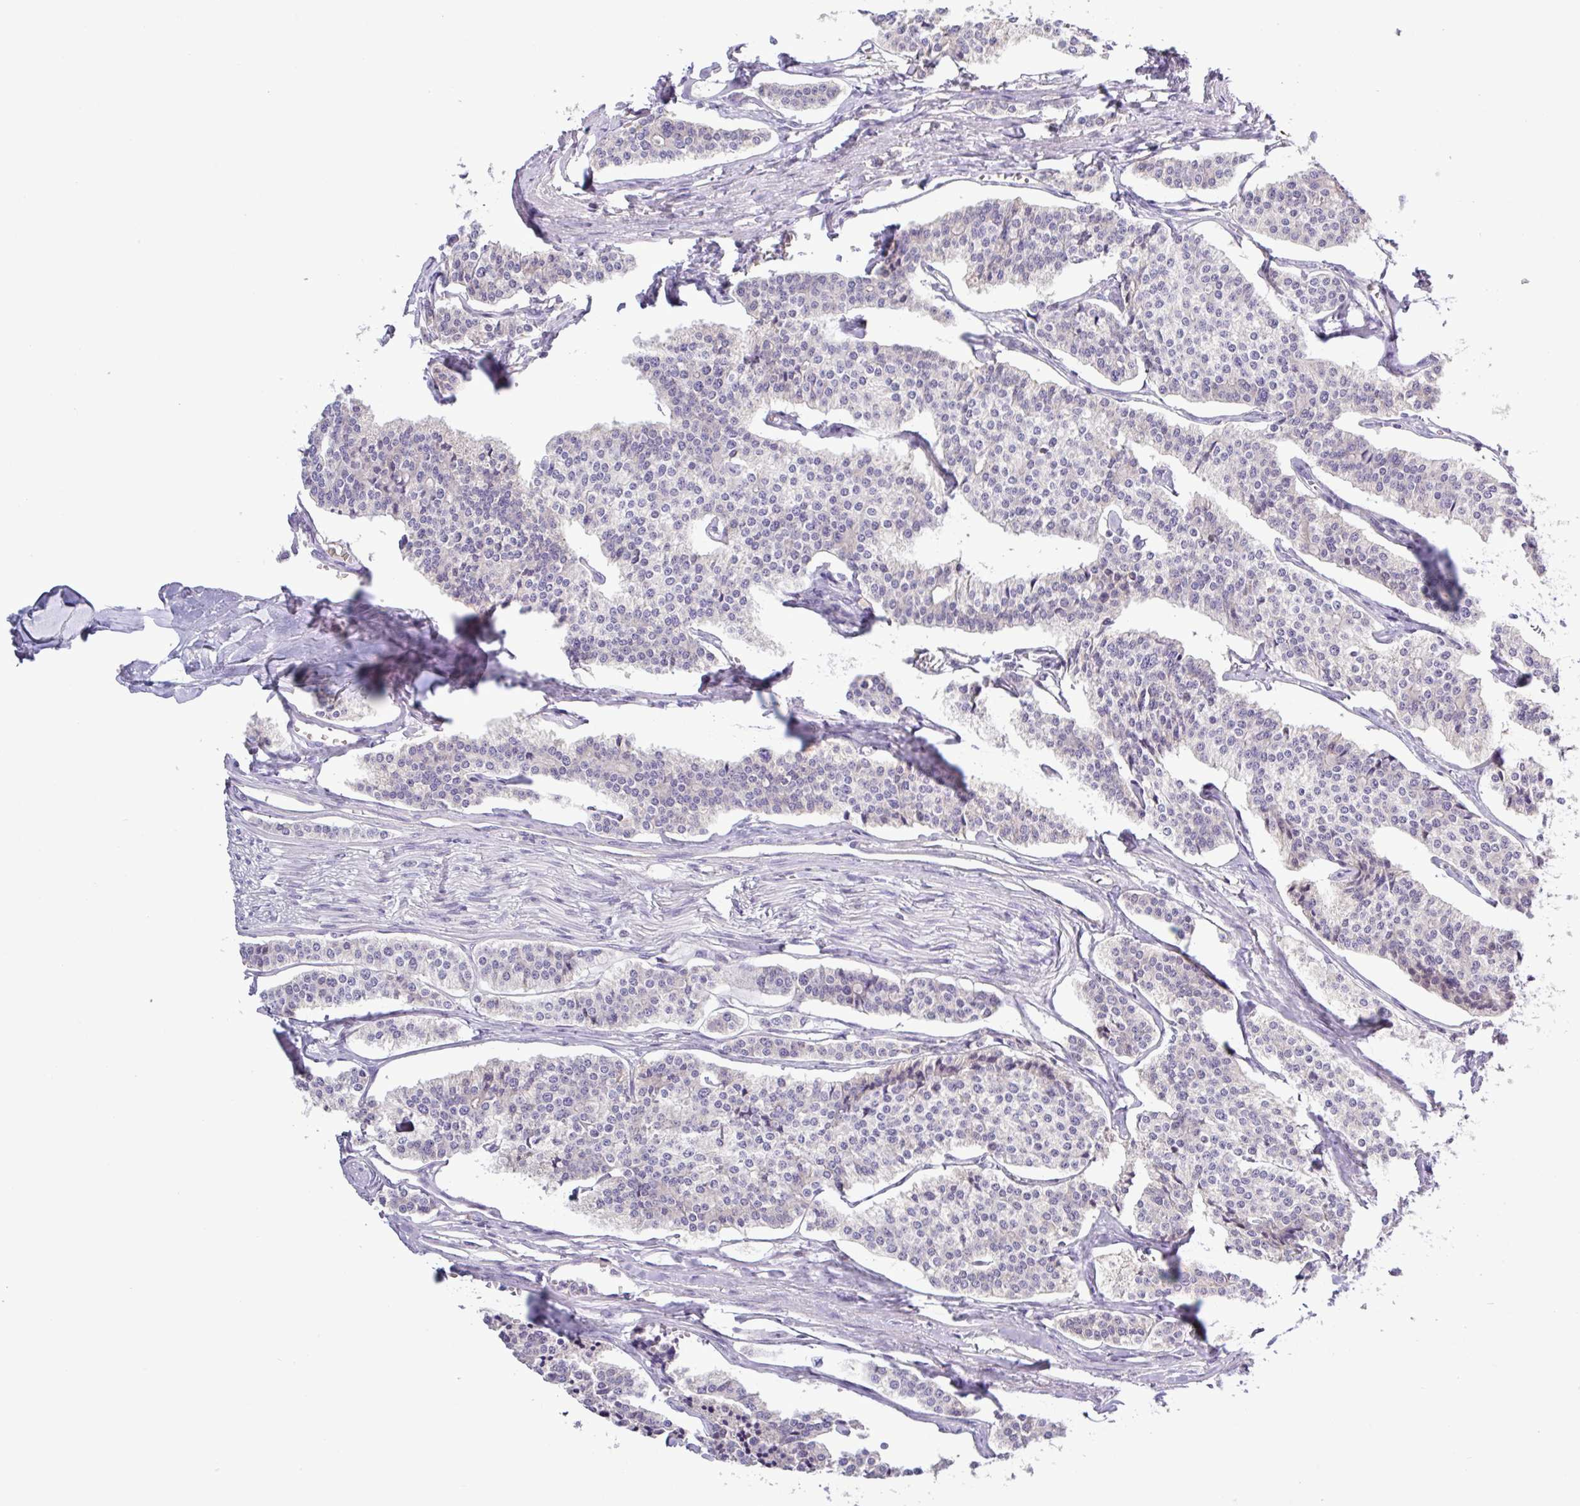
{"staining": {"intensity": "negative", "quantity": "none", "location": "none"}, "tissue": "carcinoid", "cell_type": "Tumor cells", "image_type": "cancer", "snomed": [{"axis": "morphology", "description": "Carcinoid, malignant, NOS"}, {"axis": "topography", "description": "Small intestine"}], "caption": "Immunohistochemistry image of neoplastic tissue: human carcinoid (malignant) stained with DAB (3,3'-diaminobenzidine) reveals no significant protein staining in tumor cells. (Stains: DAB (3,3'-diaminobenzidine) immunohistochemistry with hematoxylin counter stain, Microscopy: brightfield microscopy at high magnification).", "gene": "SFTPB", "patient": {"sex": "male", "age": 63}}